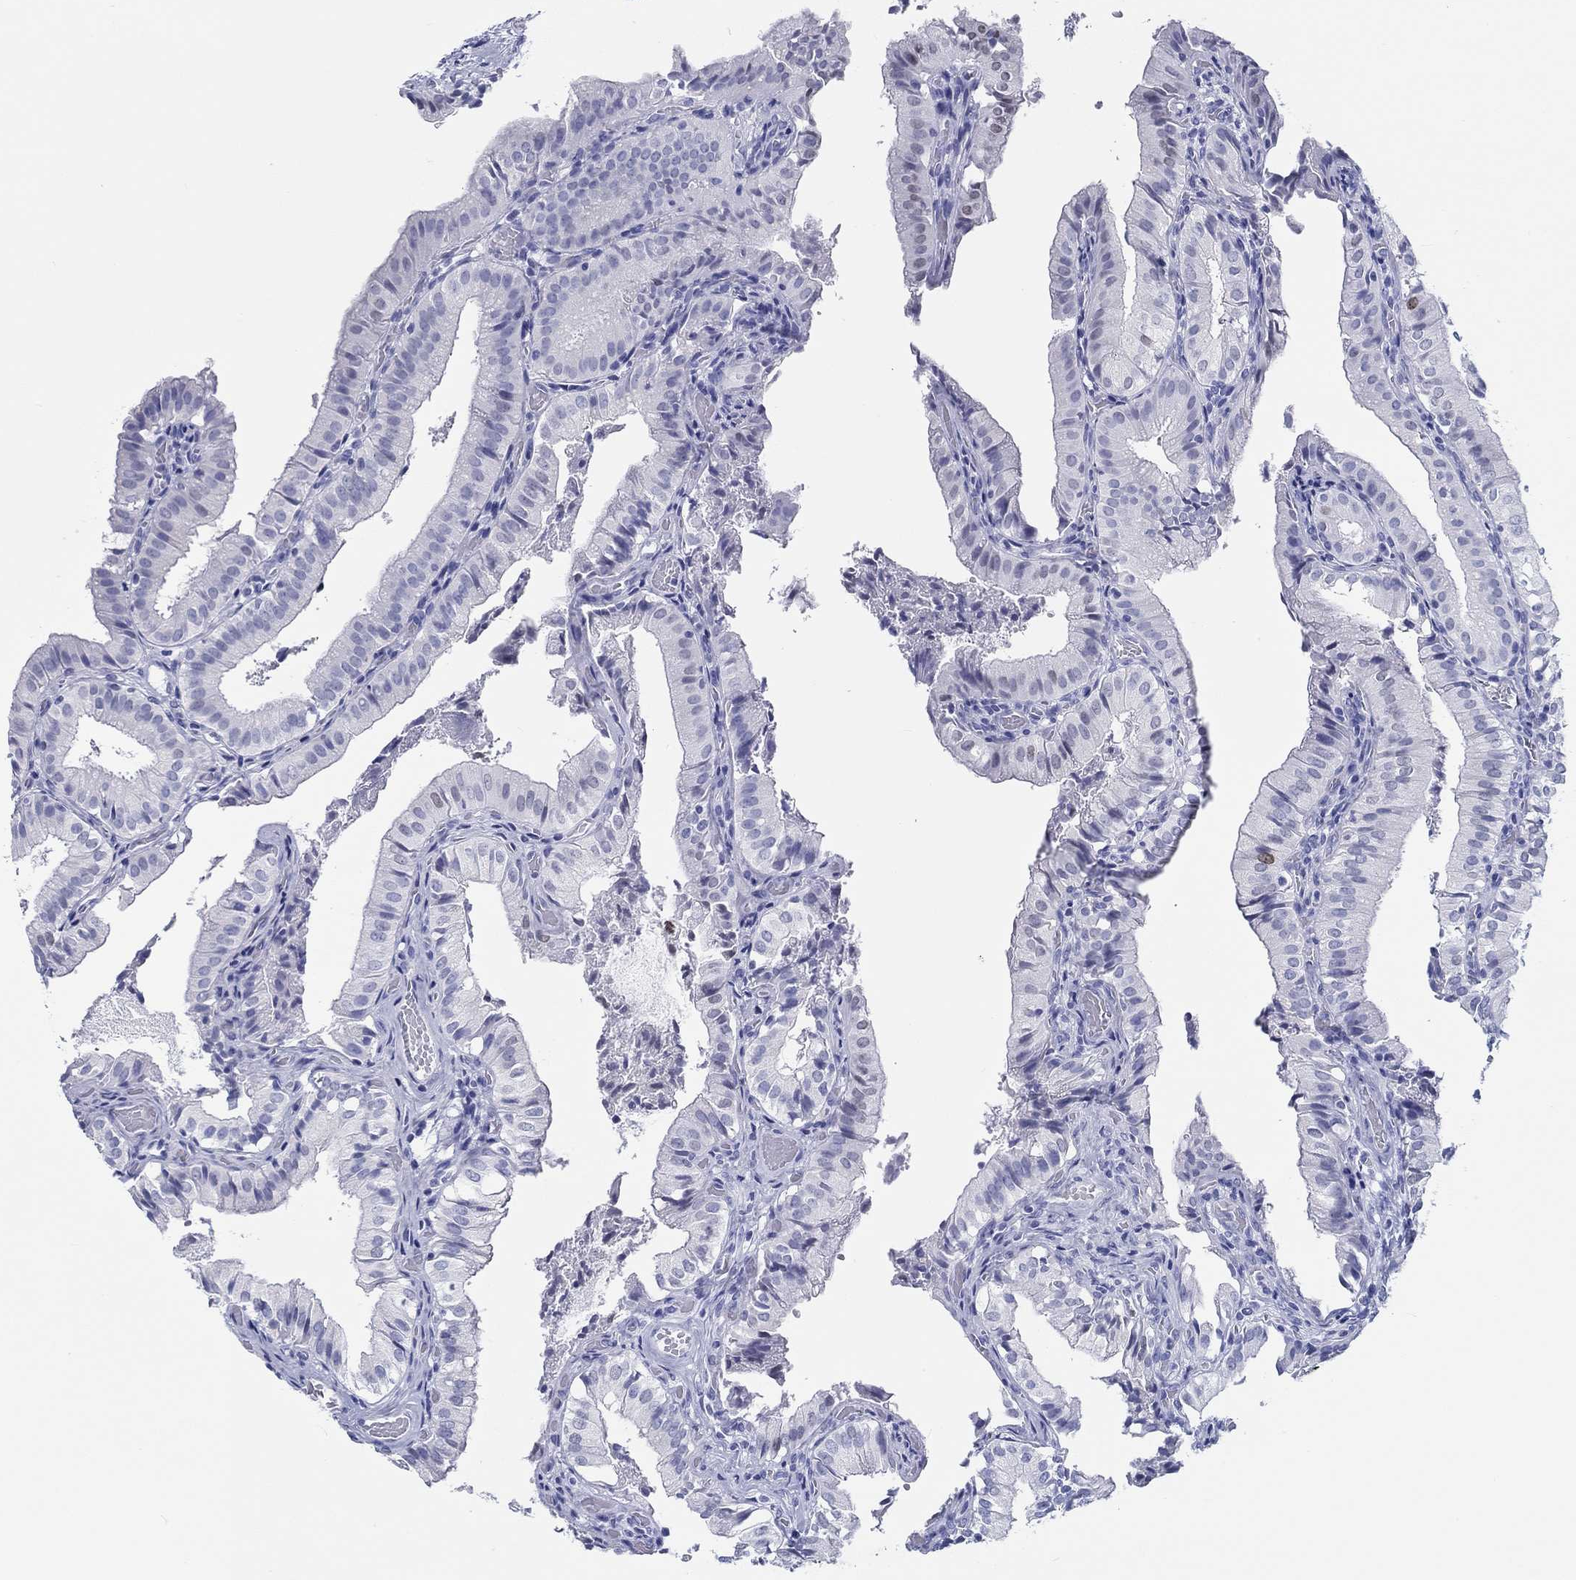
{"staining": {"intensity": "moderate", "quantity": "25%-75%", "location": "nuclear"}, "tissue": "gallbladder", "cell_type": "Glandular cells", "image_type": "normal", "snomed": [{"axis": "morphology", "description": "Normal tissue, NOS"}, {"axis": "topography", "description": "Gallbladder"}], "caption": "Immunohistochemical staining of normal gallbladder reveals moderate nuclear protein expression in approximately 25%-75% of glandular cells.", "gene": "H1", "patient": {"sex": "female", "age": 47}}